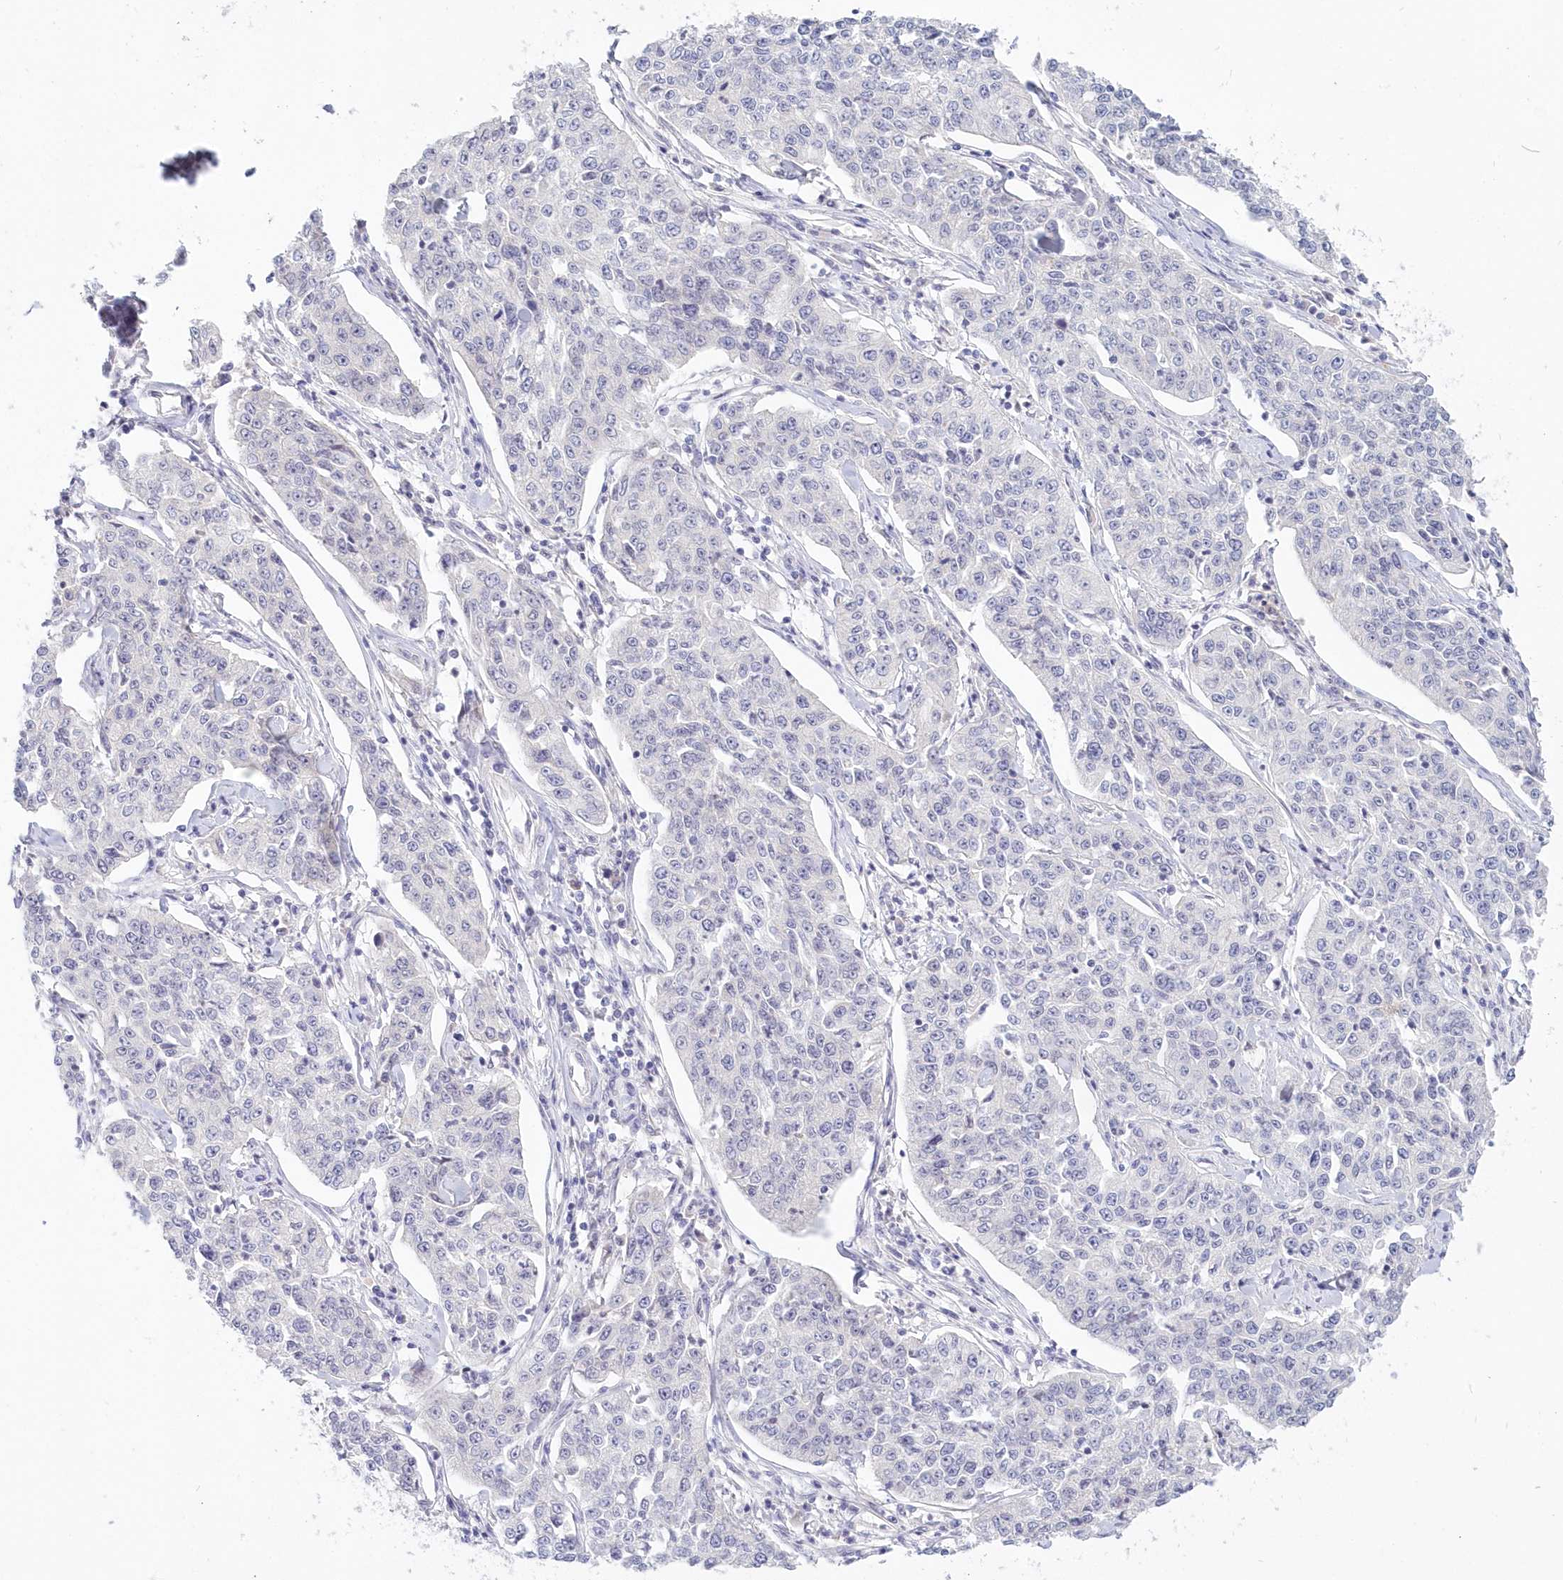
{"staining": {"intensity": "negative", "quantity": "none", "location": "none"}, "tissue": "cervical cancer", "cell_type": "Tumor cells", "image_type": "cancer", "snomed": [{"axis": "morphology", "description": "Squamous cell carcinoma, NOS"}, {"axis": "topography", "description": "Cervix"}], "caption": "IHC micrograph of cervical cancer (squamous cell carcinoma) stained for a protein (brown), which reveals no positivity in tumor cells.", "gene": "KATNA1", "patient": {"sex": "female", "age": 35}}